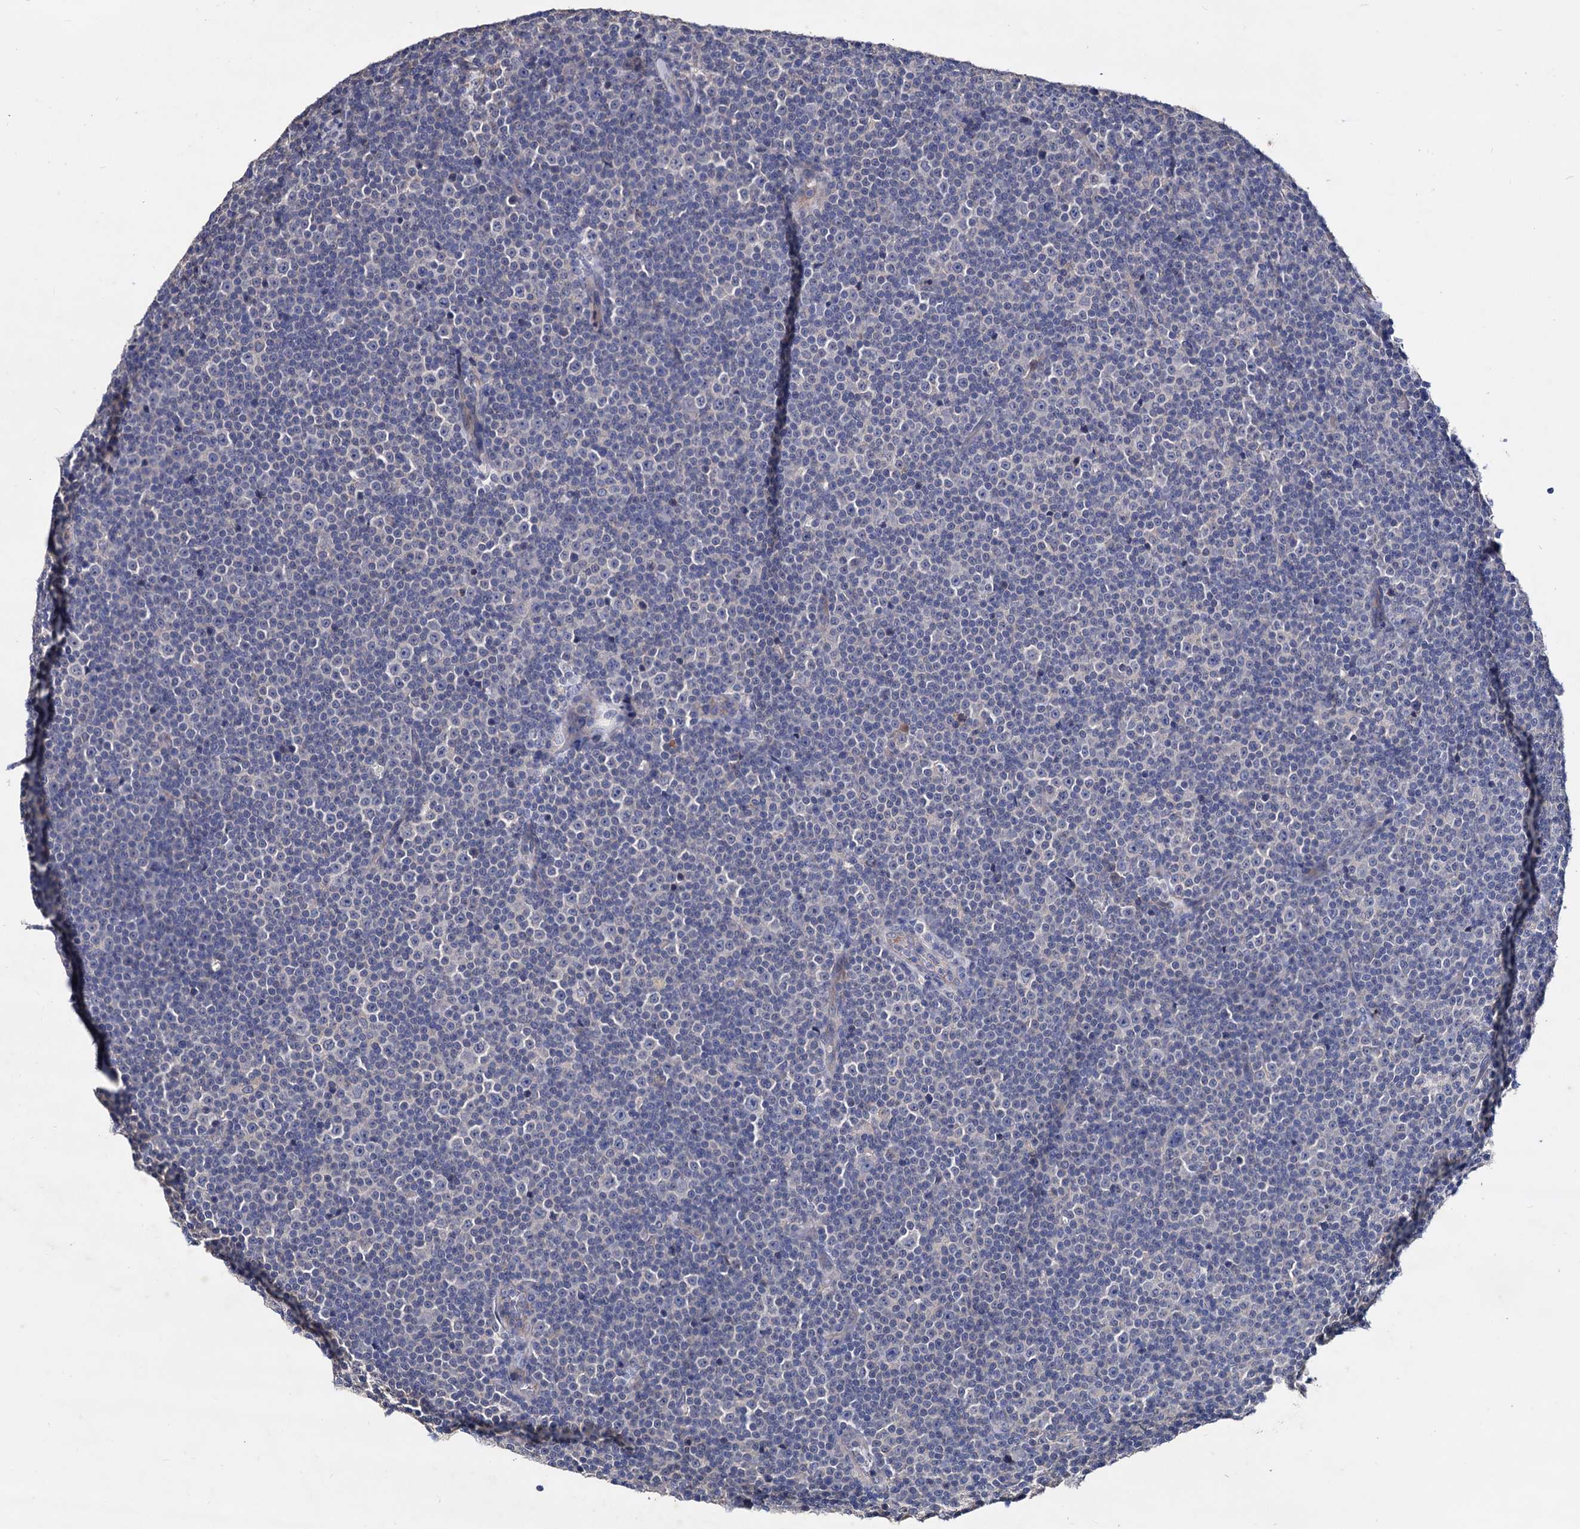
{"staining": {"intensity": "negative", "quantity": "none", "location": "none"}, "tissue": "lymphoma", "cell_type": "Tumor cells", "image_type": "cancer", "snomed": [{"axis": "morphology", "description": "Malignant lymphoma, non-Hodgkin's type, Low grade"}, {"axis": "topography", "description": "Lymph node"}], "caption": "This histopathology image is of lymphoma stained with IHC to label a protein in brown with the nuclei are counter-stained blue. There is no staining in tumor cells.", "gene": "NPAS4", "patient": {"sex": "female", "age": 67}}